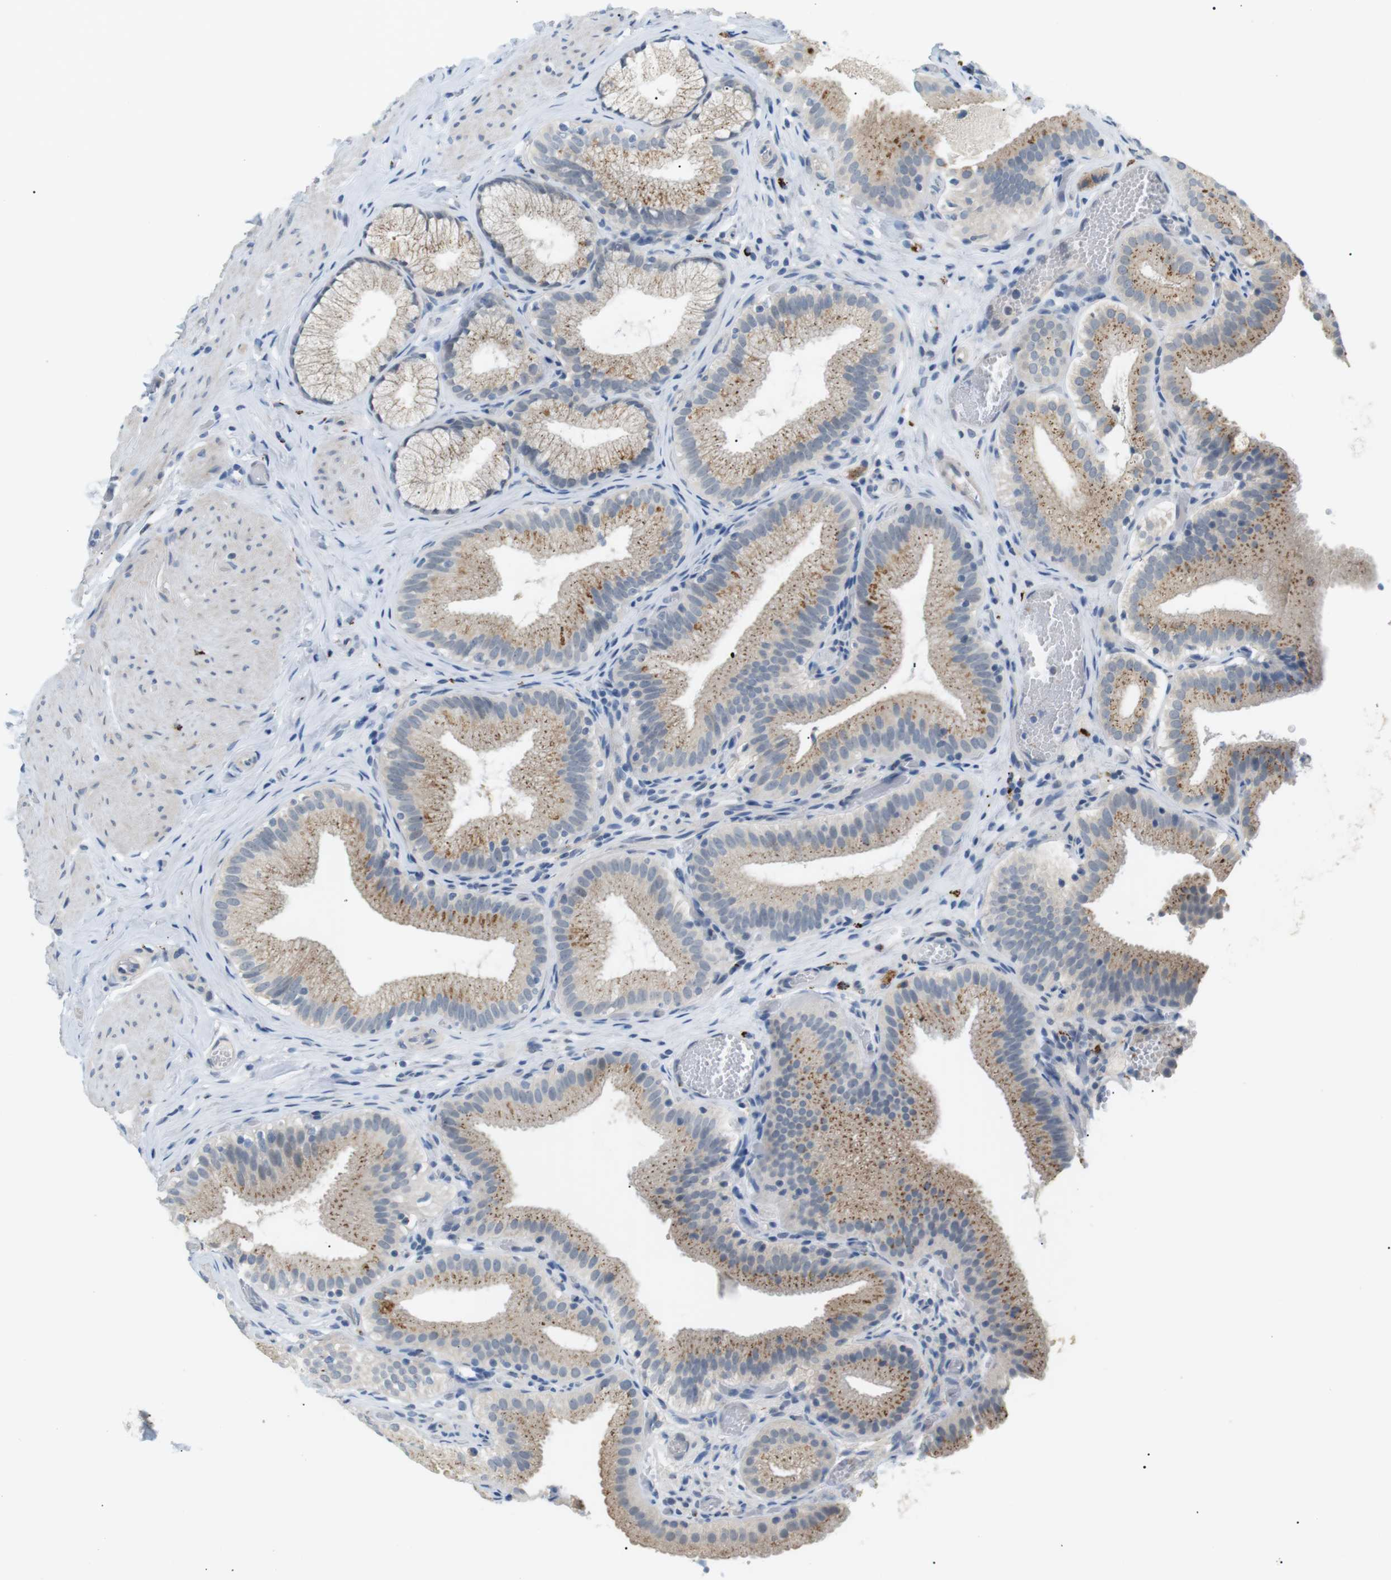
{"staining": {"intensity": "moderate", "quantity": ">75%", "location": "cytoplasmic/membranous"}, "tissue": "gallbladder", "cell_type": "Glandular cells", "image_type": "normal", "snomed": [{"axis": "morphology", "description": "Normal tissue, NOS"}, {"axis": "topography", "description": "Gallbladder"}], "caption": "Immunohistochemical staining of normal gallbladder reveals moderate cytoplasmic/membranous protein staining in approximately >75% of glandular cells.", "gene": "B4GALNT2", "patient": {"sex": "male", "age": 54}}